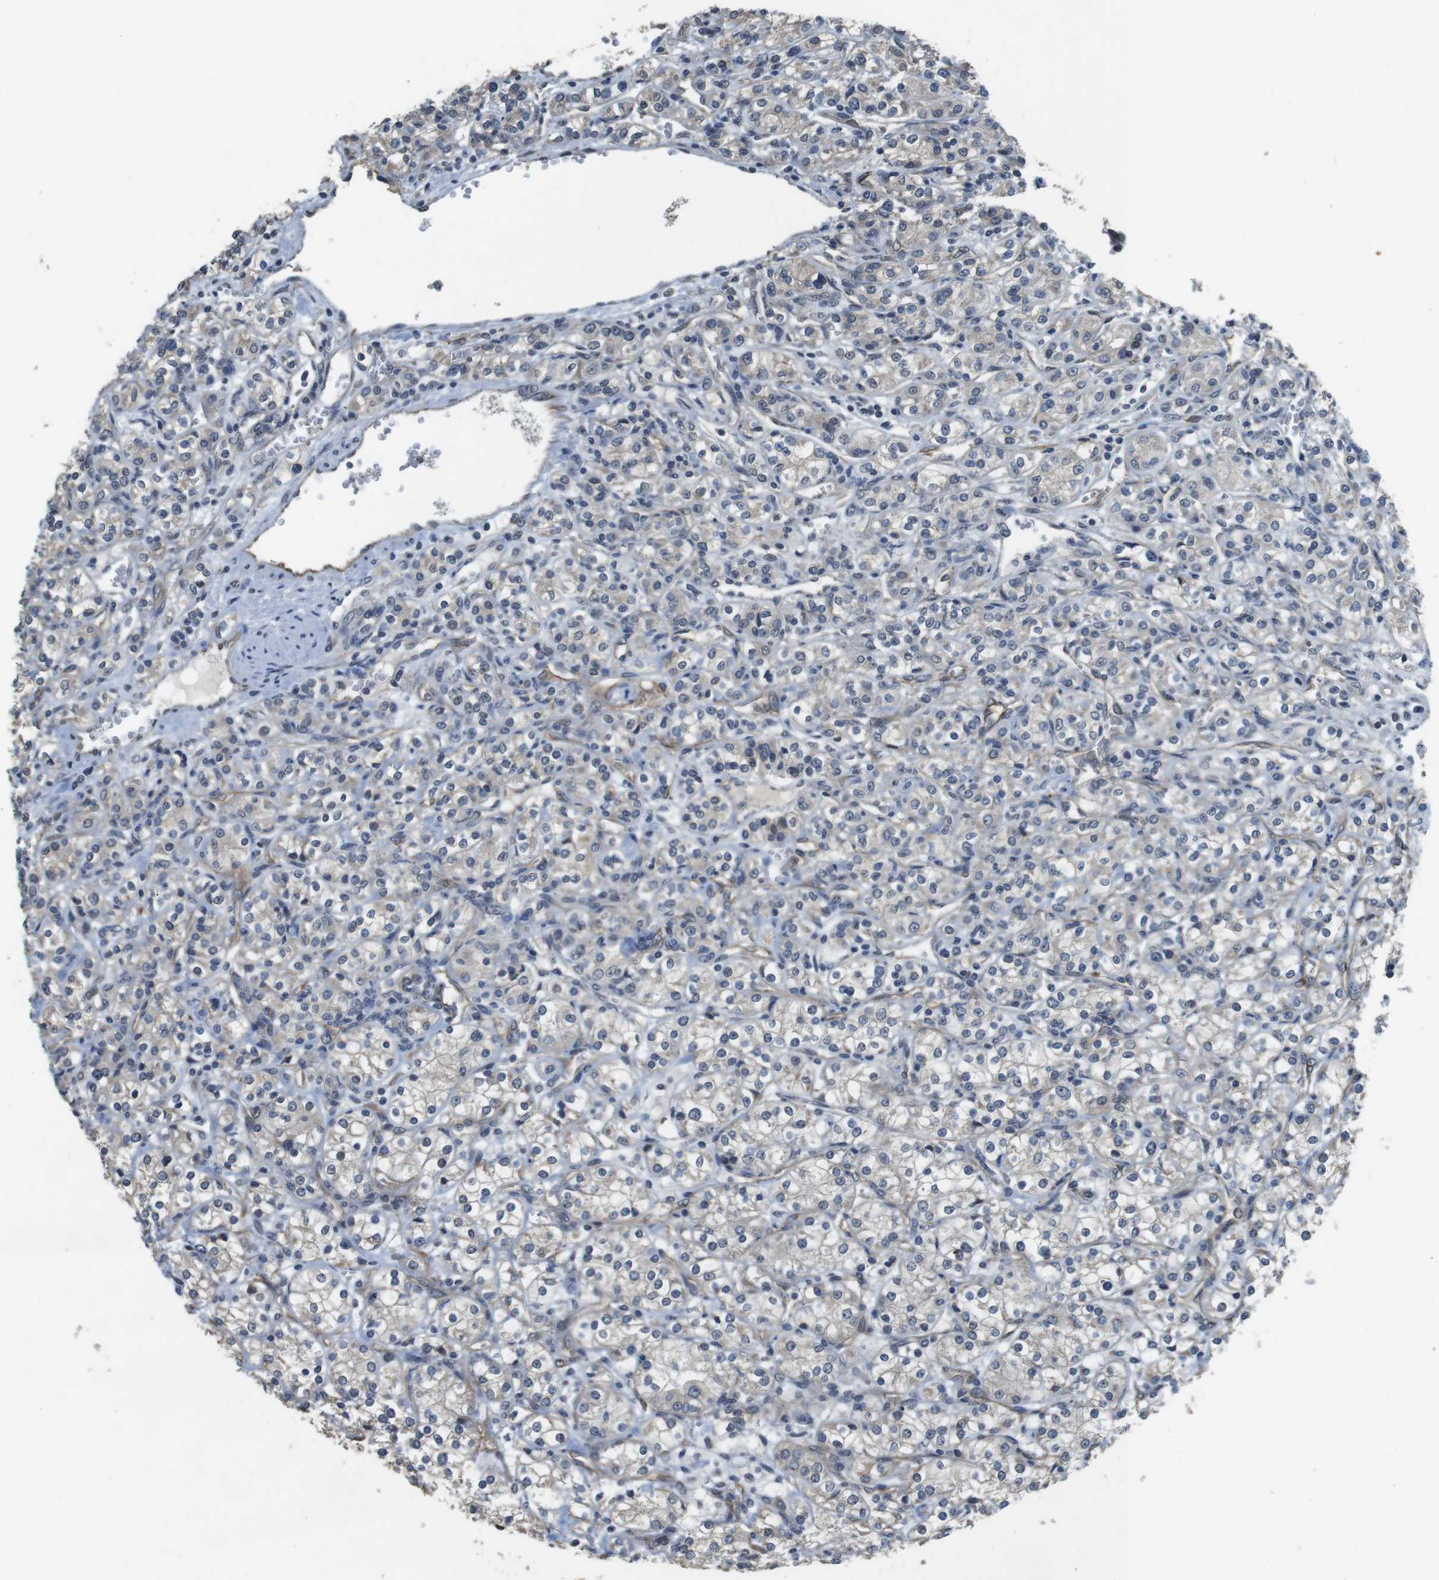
{"staining": {"intensity": "weak", "quantity": "<25%", "location": "cytoplasmic/membranous"}, "tissue": "renal cancer", "cell_type": "Tumor cells", "image_type": "cancer", "snomed": [{"axis": "morphology", "description": "Adenocarcinoma, NOS"}, {"axis": "topography", "description": "Kidney"}], "caption": "High magnification brightfield microscopy of adenocarcinoma (renal) stained with DAB (brown) and counterstained with hematoxylin (blue): tumor cells show no significant expression.", "gene": "CLDN7", "patient": {"sex": "male", "age": 77}}